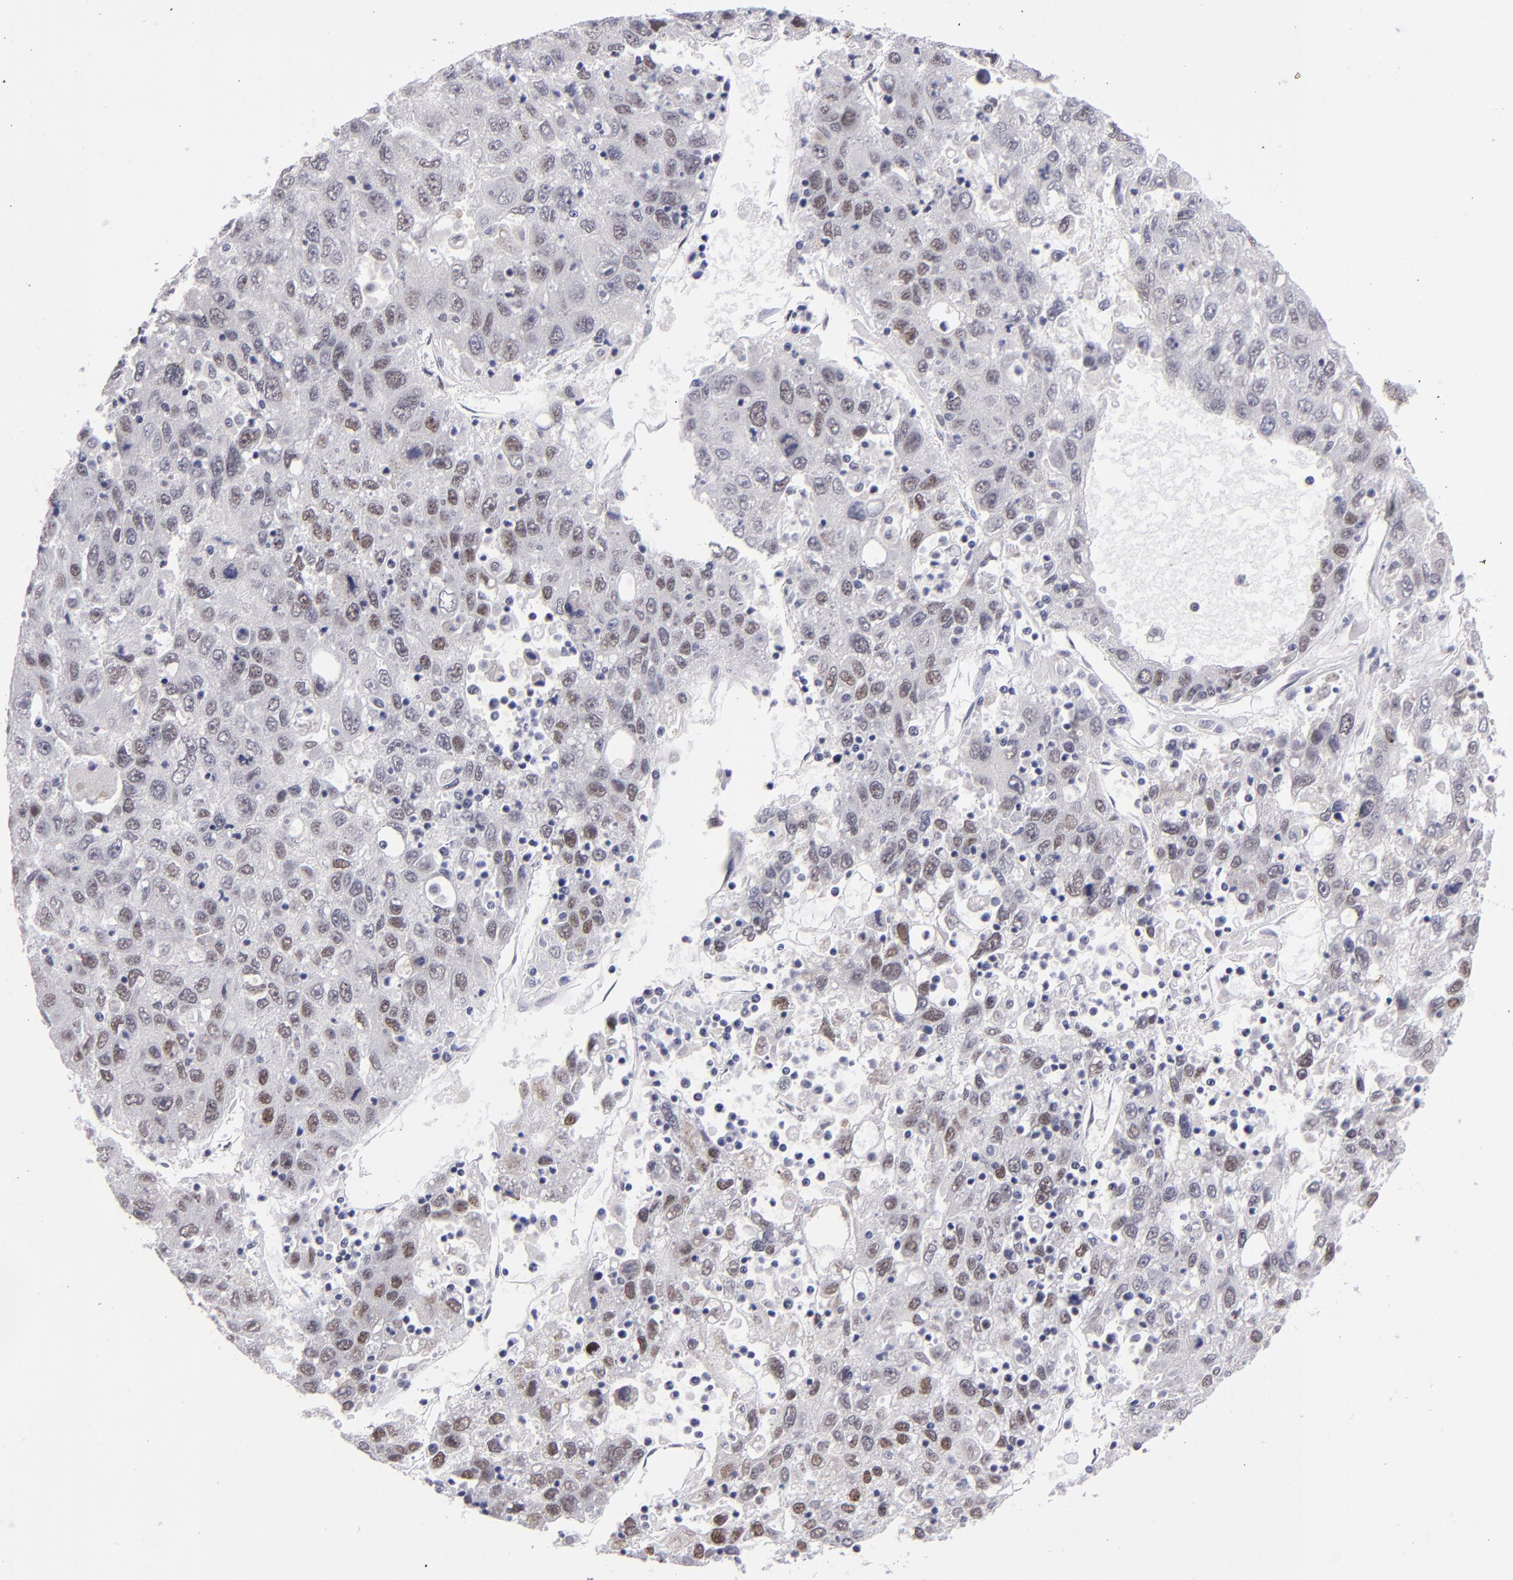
{"staining": {"intensity": "moderate", "quantity": ">75%", "location": "nuclear"}, "tissue": "liver cancer", "cell_type": "Tumor cells", "image_type": "cancer", "snomed": [{"axis": "morphology", "description": "Carcinoma, Hepatocellular, NOS"}, {"axis": "topography", "description": "Liver"}], "caption": "Human liver hepatocellular carcinoma stained with a protein marker exhibits moderate staining in tumor cells.", "gene": "OTUB2", "patient": {"sex": "male", "age": 49}}